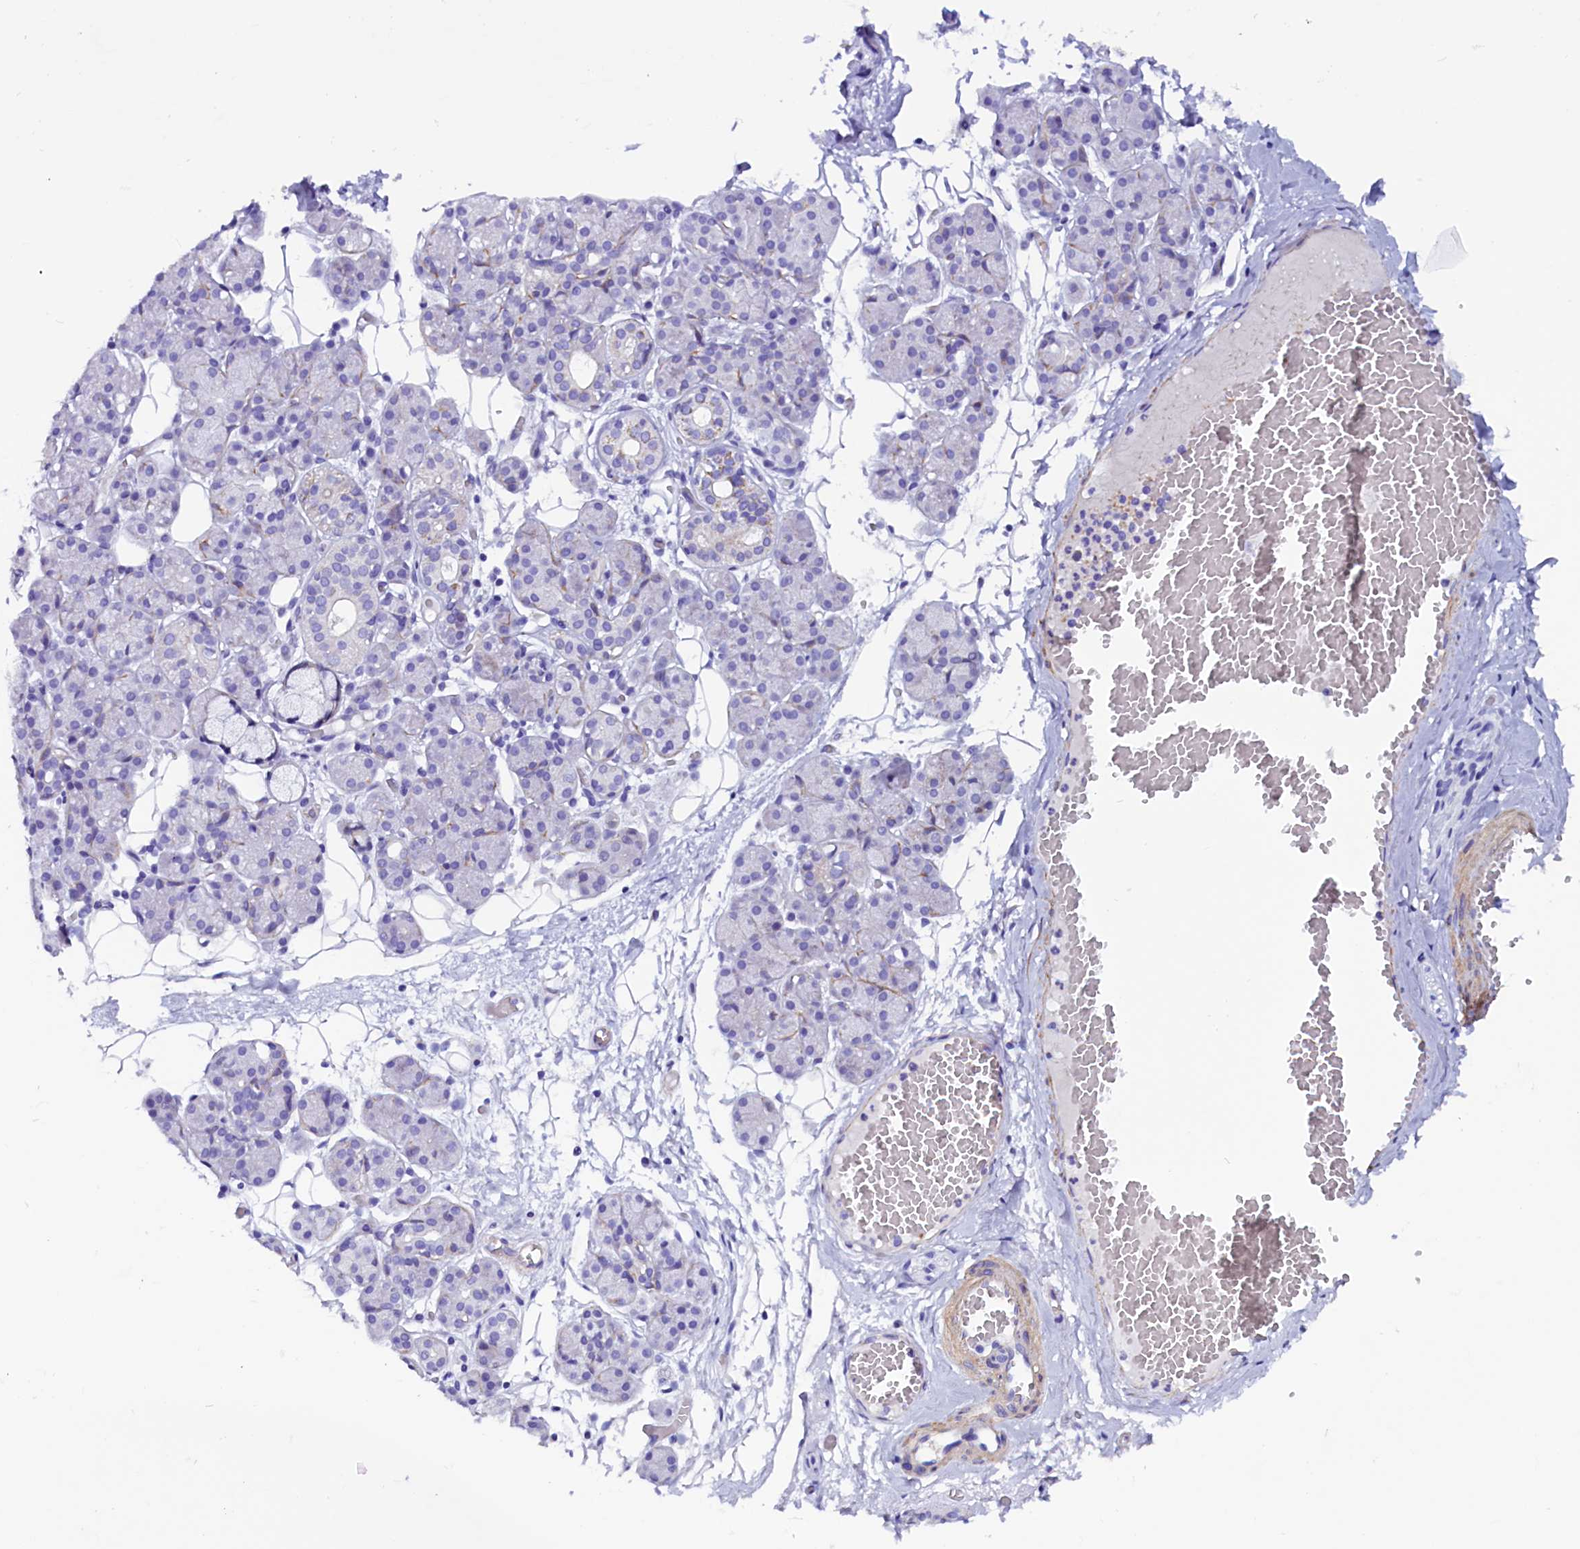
{"staining": {"intensity": "negative", "quantity": "none", "location": "none"}, "tissue": "salivary gland", "cell_type": "Glandular cells", "image_type": "normal", "snomed": [{"axis": "morphology", "description": "Normal tissue, NOS"}, {"axis": "topography", "description": "Salivary gland"}], "caption": "Immunohistochemical staining of normal human salivary gland exhibits no significant expression in glandular cells. (DAB immunohistochemistry with hematoxylin counter stain).", "gene": "ZNF749", "patient": {"sex": "male", "age": 63}}